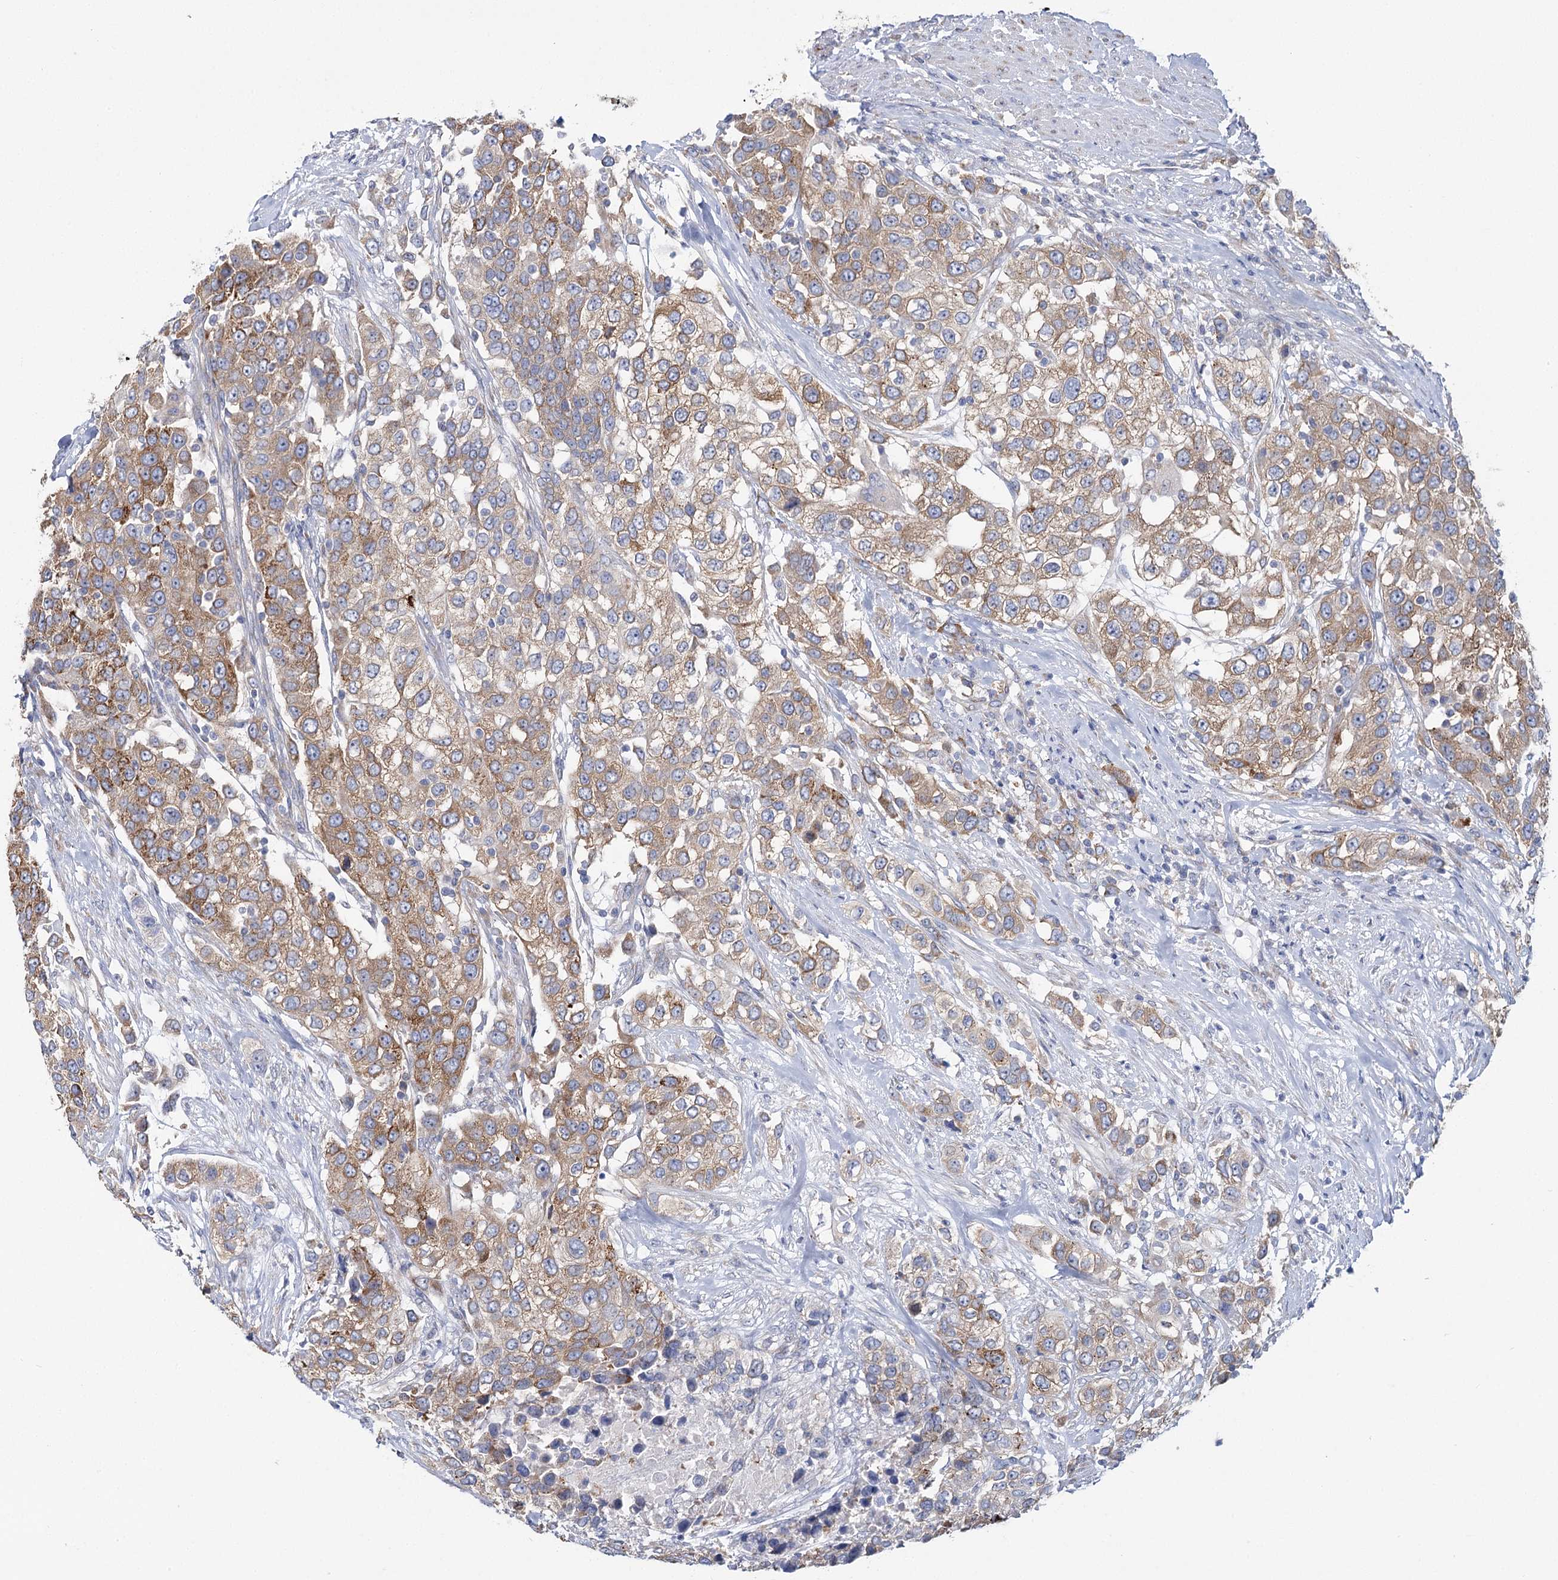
{"staining": {"intensity": "moderate", "quantity": "25%-75%", "location": "cytoplasmic/membranous"}, "tissue": "urothelial cancer", "cell_type": "Tumor cells", "image_type": "cancer", "snomed": [{"axis": "morphology", "description": "Urothelial carcinoma, High grade"}, {"axis": "topography", "description": "Urinary bladder"}], "caption": "Protein staining by immunohistochemistry reveals moderate cytoplasmic/membranous expression in about 25%-75% of tumor cells in urothelial cancer.", "gene": "THUMPD3", "patient": {"sex": "female", "age": 80}}